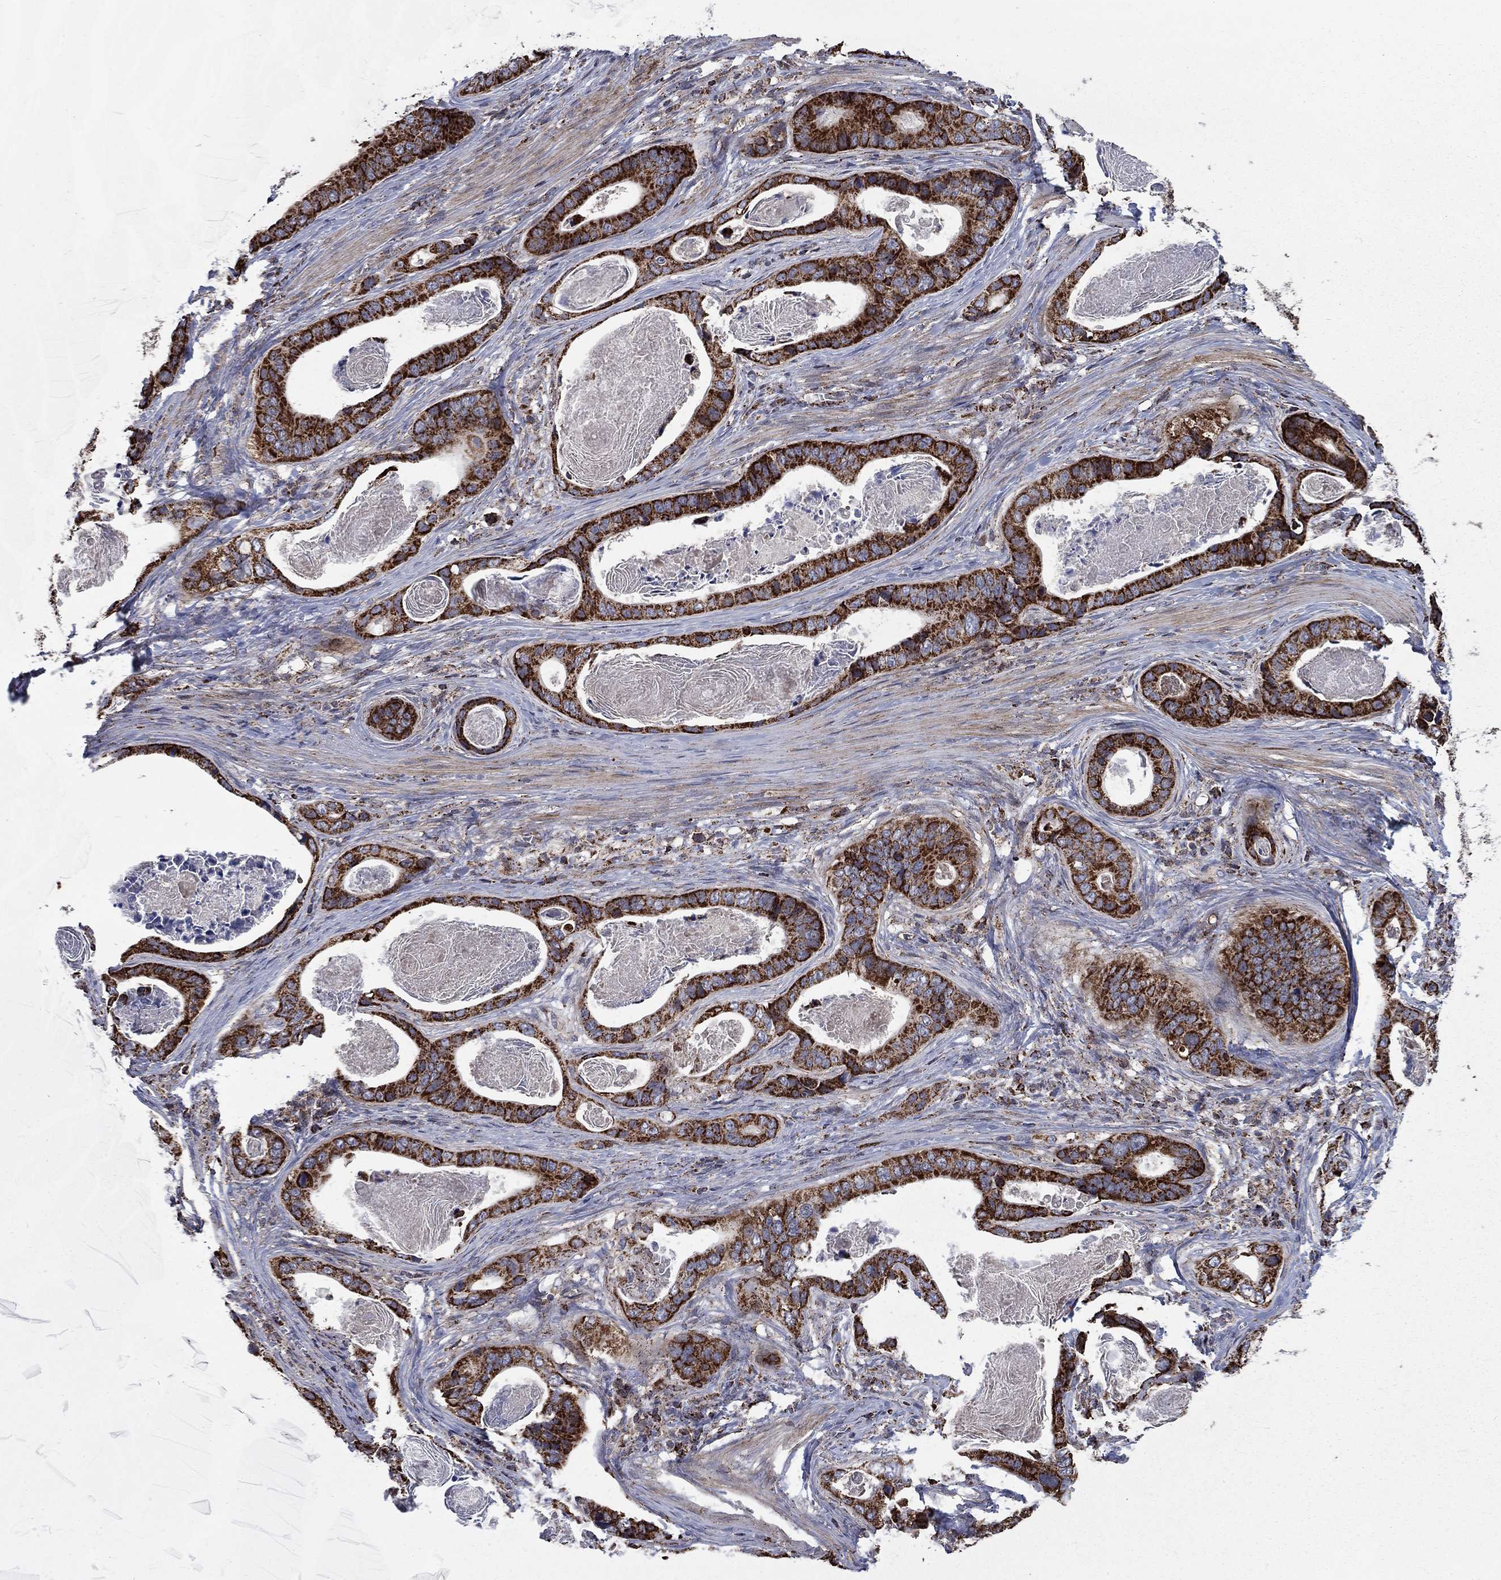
{"staining": {"intensity": "strong", "quantity": ">75%", "location": "cytoplasmic/membranous"}, "tissue": "stomach cancer", "cell_type": "Tumor cells", "image_type": "cancer", "snomed": [{"axis": "morphology", "description": "Adenocarcinoma, NOS"}, {"axis": "topography", "description": "Stomach"}], "caption": "A micrograph showing strong cytoplasmic/membranous expression in about >75% of tumor cells in adenocarcinoma (stomach), as visualized by brown immunohistochemical staining.", "gene": "MOAP1", "patient": {"sex": "male", "age": 84}}